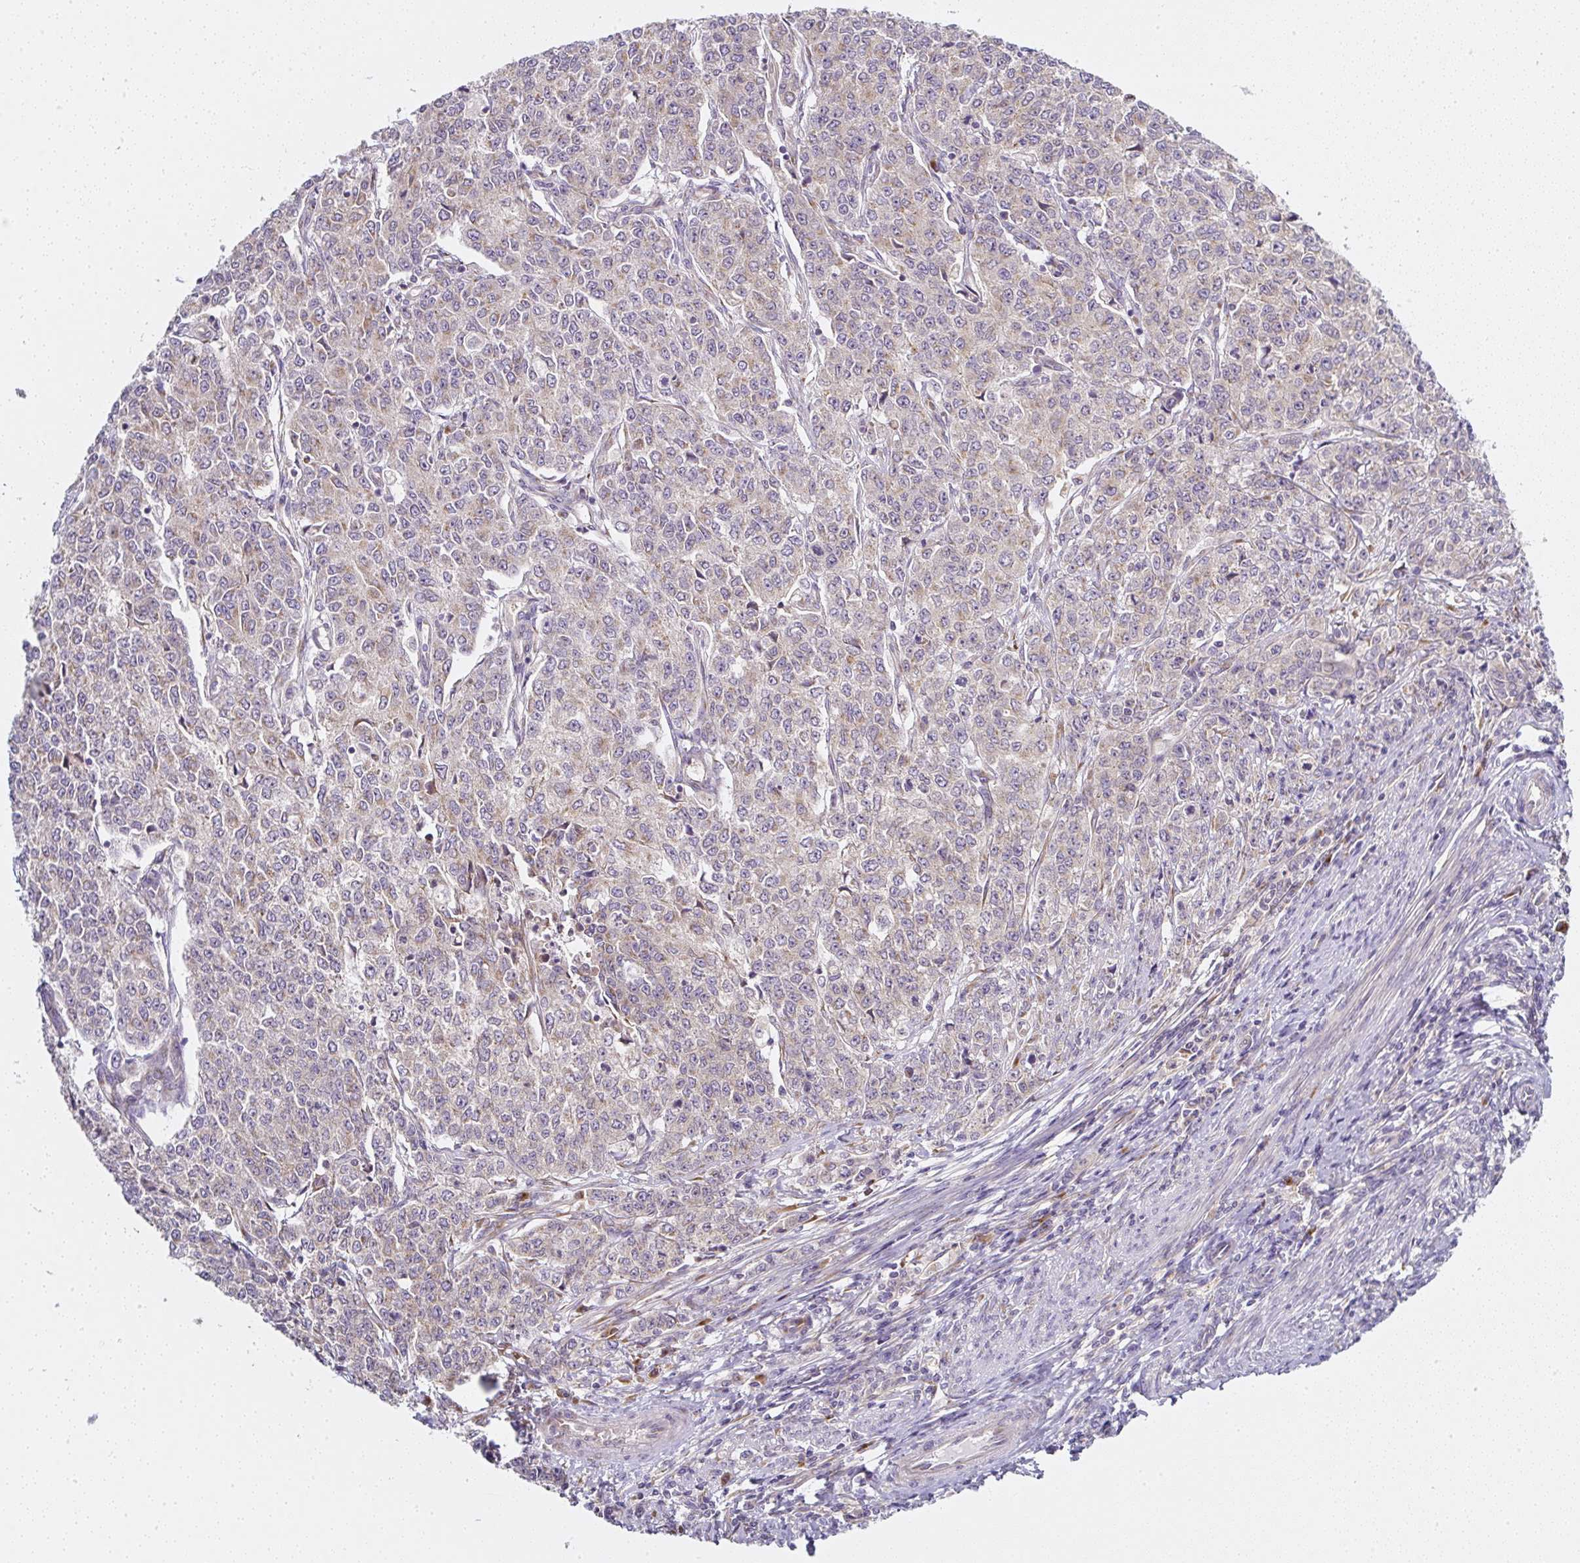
{"staining": {"intensity": "weak", "quantity": "<25%", "location": "cytoplasmic/membranous"}, "tissue": "endometrial cancer", "cell_type": "Tumor cells", "image_type": "cancer", "snomed": [{"axis": "morphology", "description": "Adenocarcinoma, NOS"}, {"axis": "topography", "description": "Endometrium"}], "caption": "This is an IHC micrograph of human endometrial adenocarcinoma. There is no expression in tumor cells.", "gene": "MLX", "patient": {"sex": "female", "age": 50}}